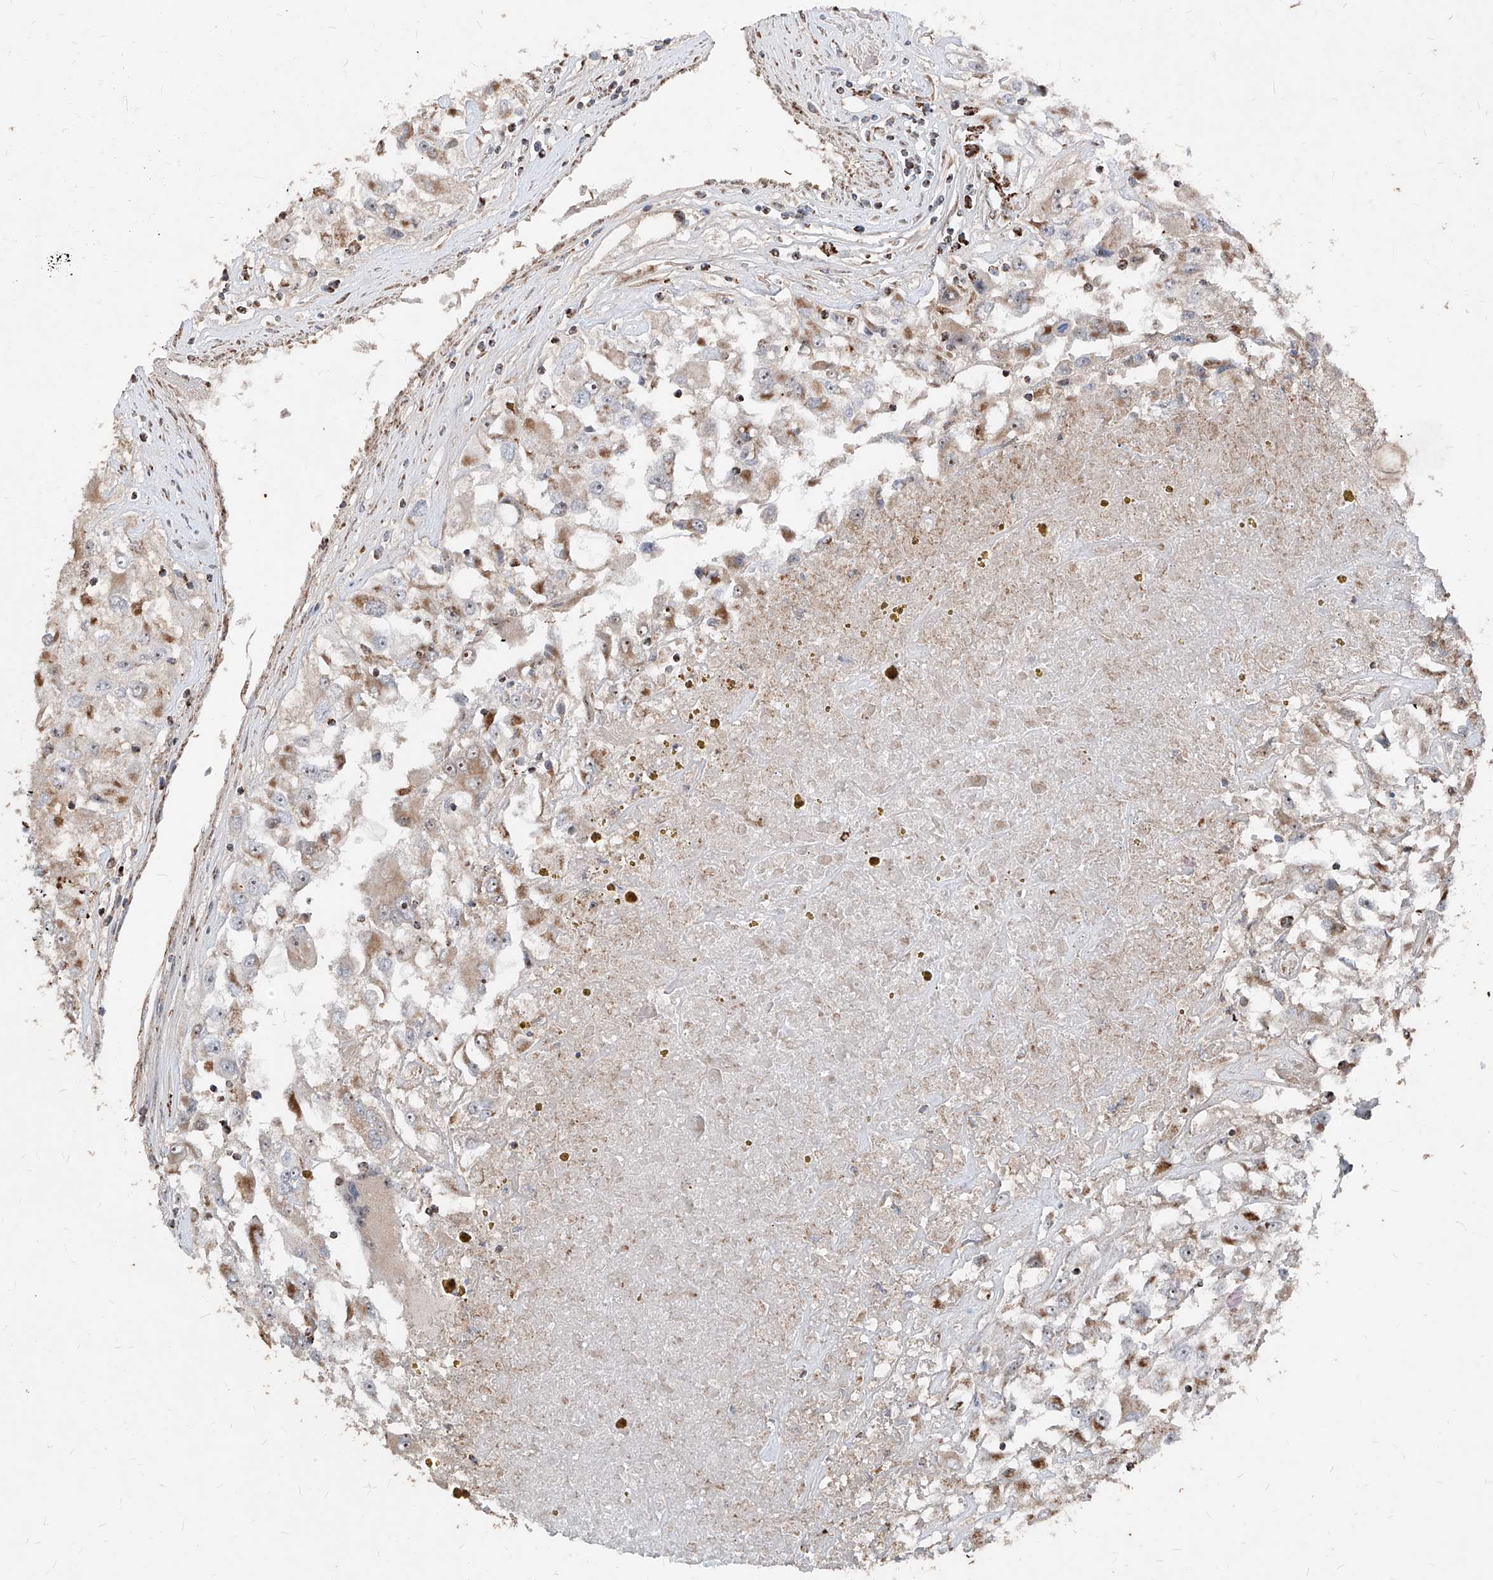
{"staining": {"intensity": "moderate", "quantity": "<25%", "location": "cytoplasmic/membranous"}, "tissue": "renal cancer", "cell_type": "Tumor cells", "image_type": "cancer", "snomed": [{"axis": "morphology", "description": "Adenocarcinoma, NOS"}, {"axis": "topography", "description": "Kidney"}], "caption": "Protein staining displays moderate cytoplasmic/membranous positivity in about <25% of tumor cells in renal cancer.", "gene": "NDUFB3", "patient": {"sex": "female", "age": 52}}